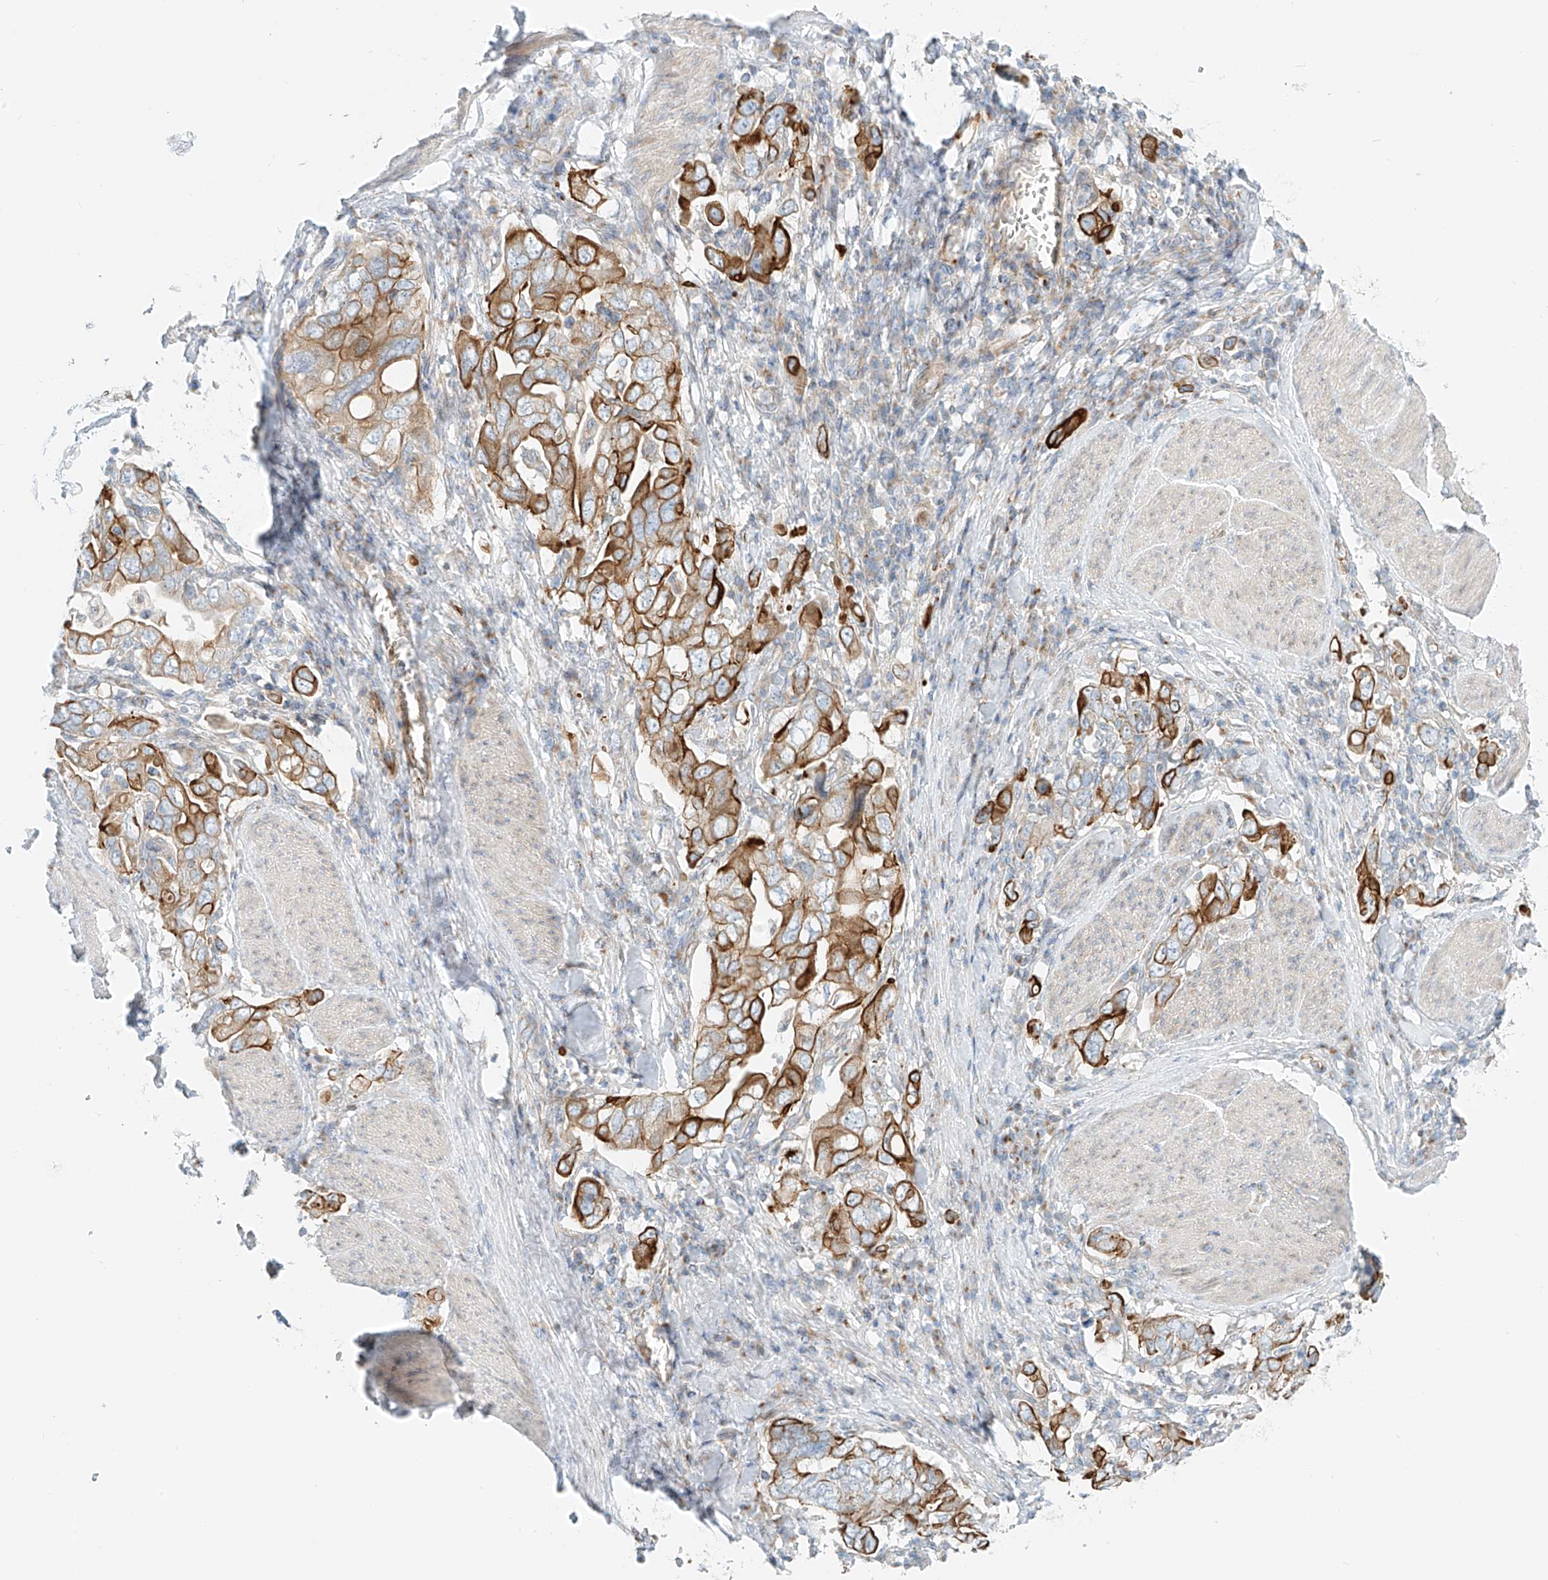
{"staining": {"intensity": "strong", "quantity": "25%-75%", "location": "cytoplasmic/membranous"}, "tissue": "stomach cancer", "cell_type": "Tumor cells", "image_type": "cancer", "snomed": [{"axis": "morphology", "description": "Adenocarcinoma, NOS"}, {"axis": "topography", "description": "Stomach, upper"}], "caption": "Protein expression analysis of human adenocarcinoma (stomach) reveals strong cytoplasmic/membranous expression in approximately 25%-75% of tumor cells. (Stains: DAB (3,3'-diaminobenzidine) in brown, nuclei in blue, Microscopy: brightfield microscopy at high magnification).", "gene": "EIPR1", "patient": {"sex": "male", "age": 62}}